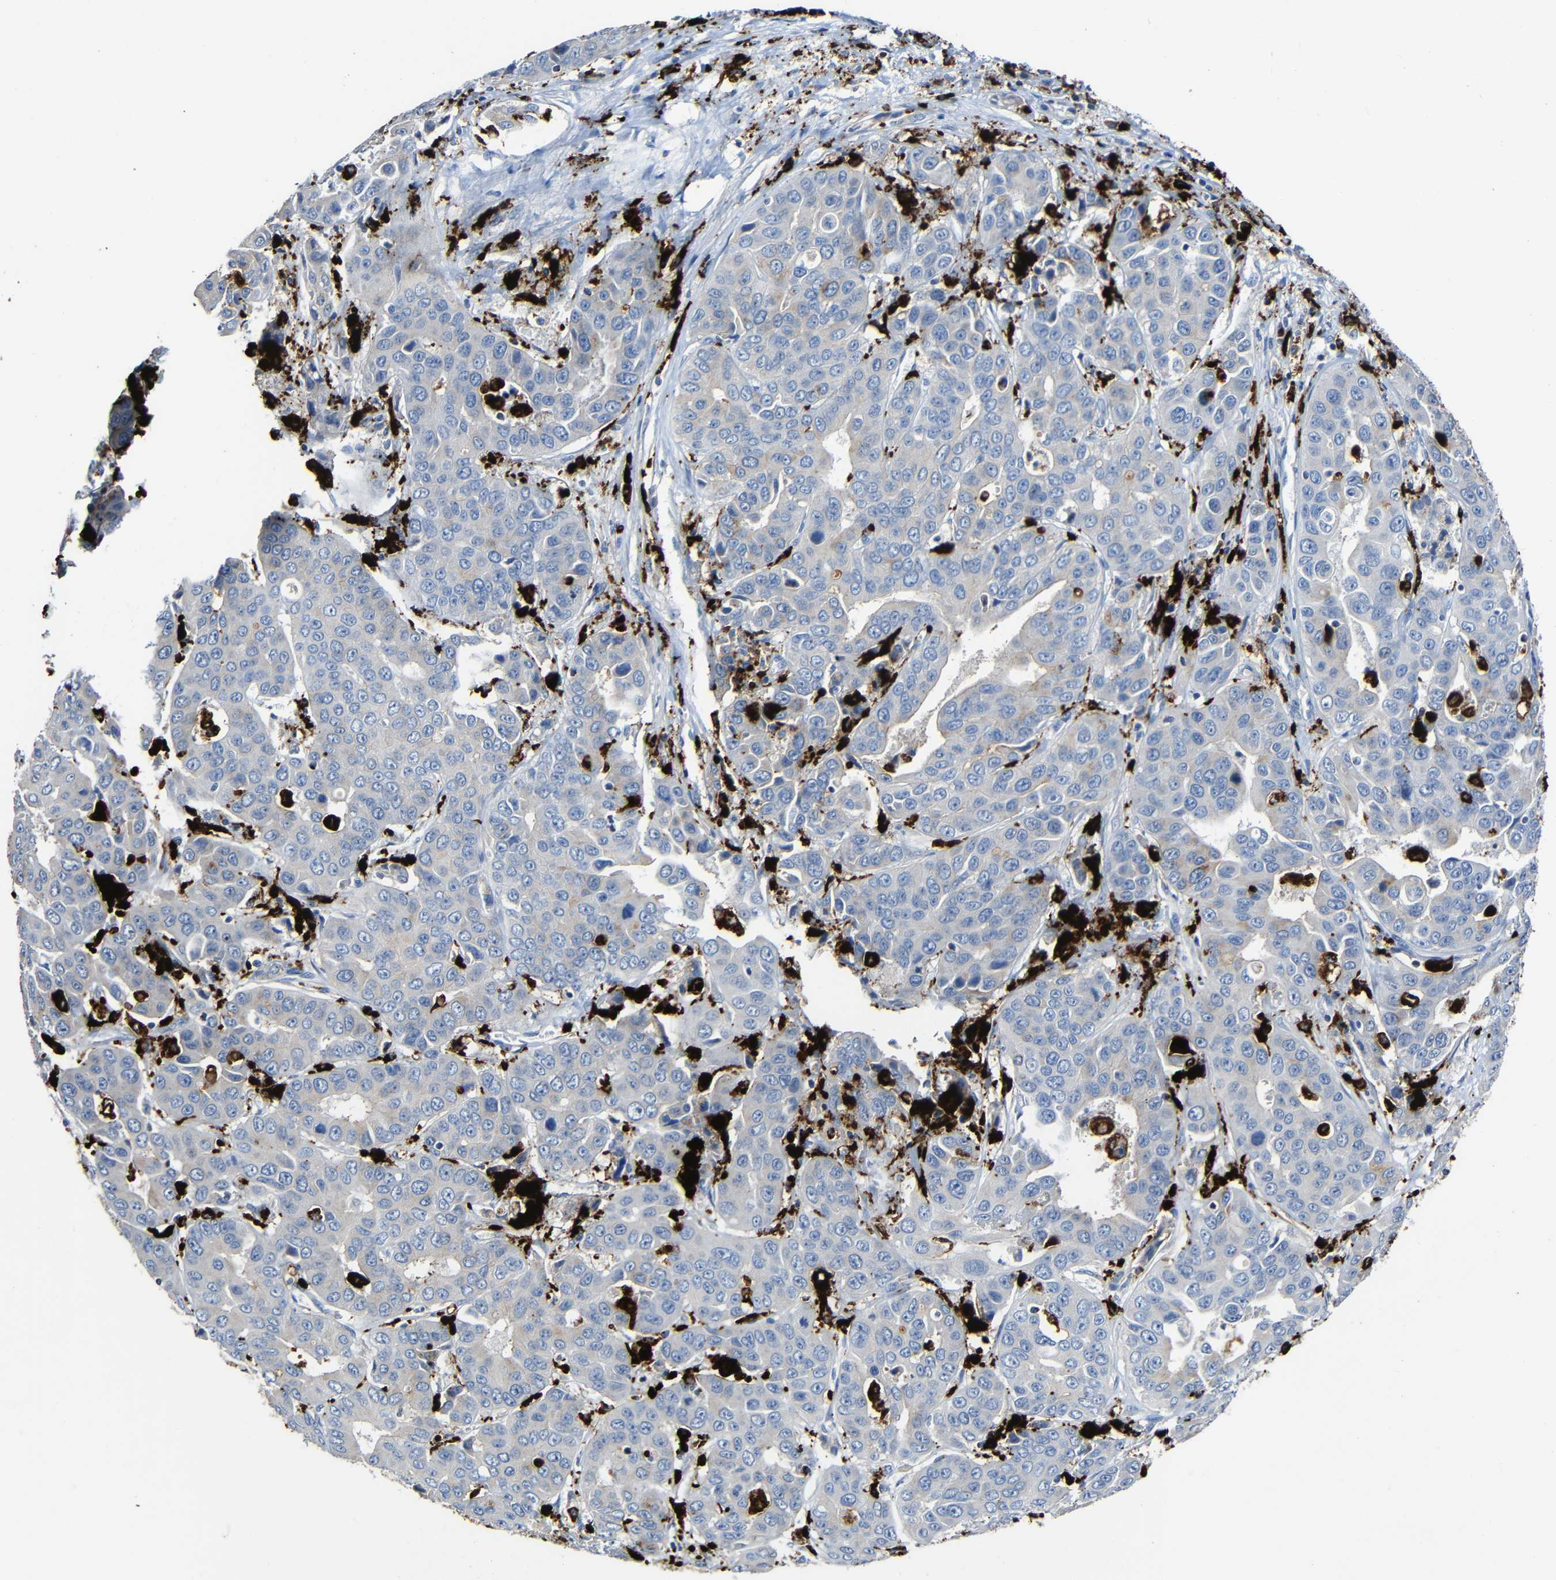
{"staining": {"intensity": "weak", "quantity": "<25%", "location": "cytoplasmic/membranous"}, "tissue": "liver cancer", "cell_type": "Tumor cells", "image_type": "cancer", "snomed": [{"axis": "morphology", "description": "Cholangiocarcinoma"}, {"axis": "topography", "description": "Liver"}], "caption": "There is no significant positivity in tumor cells of liver cancer.", "gene": "HLA-DMA", "patient": {"sex": "female", "age": 52}}